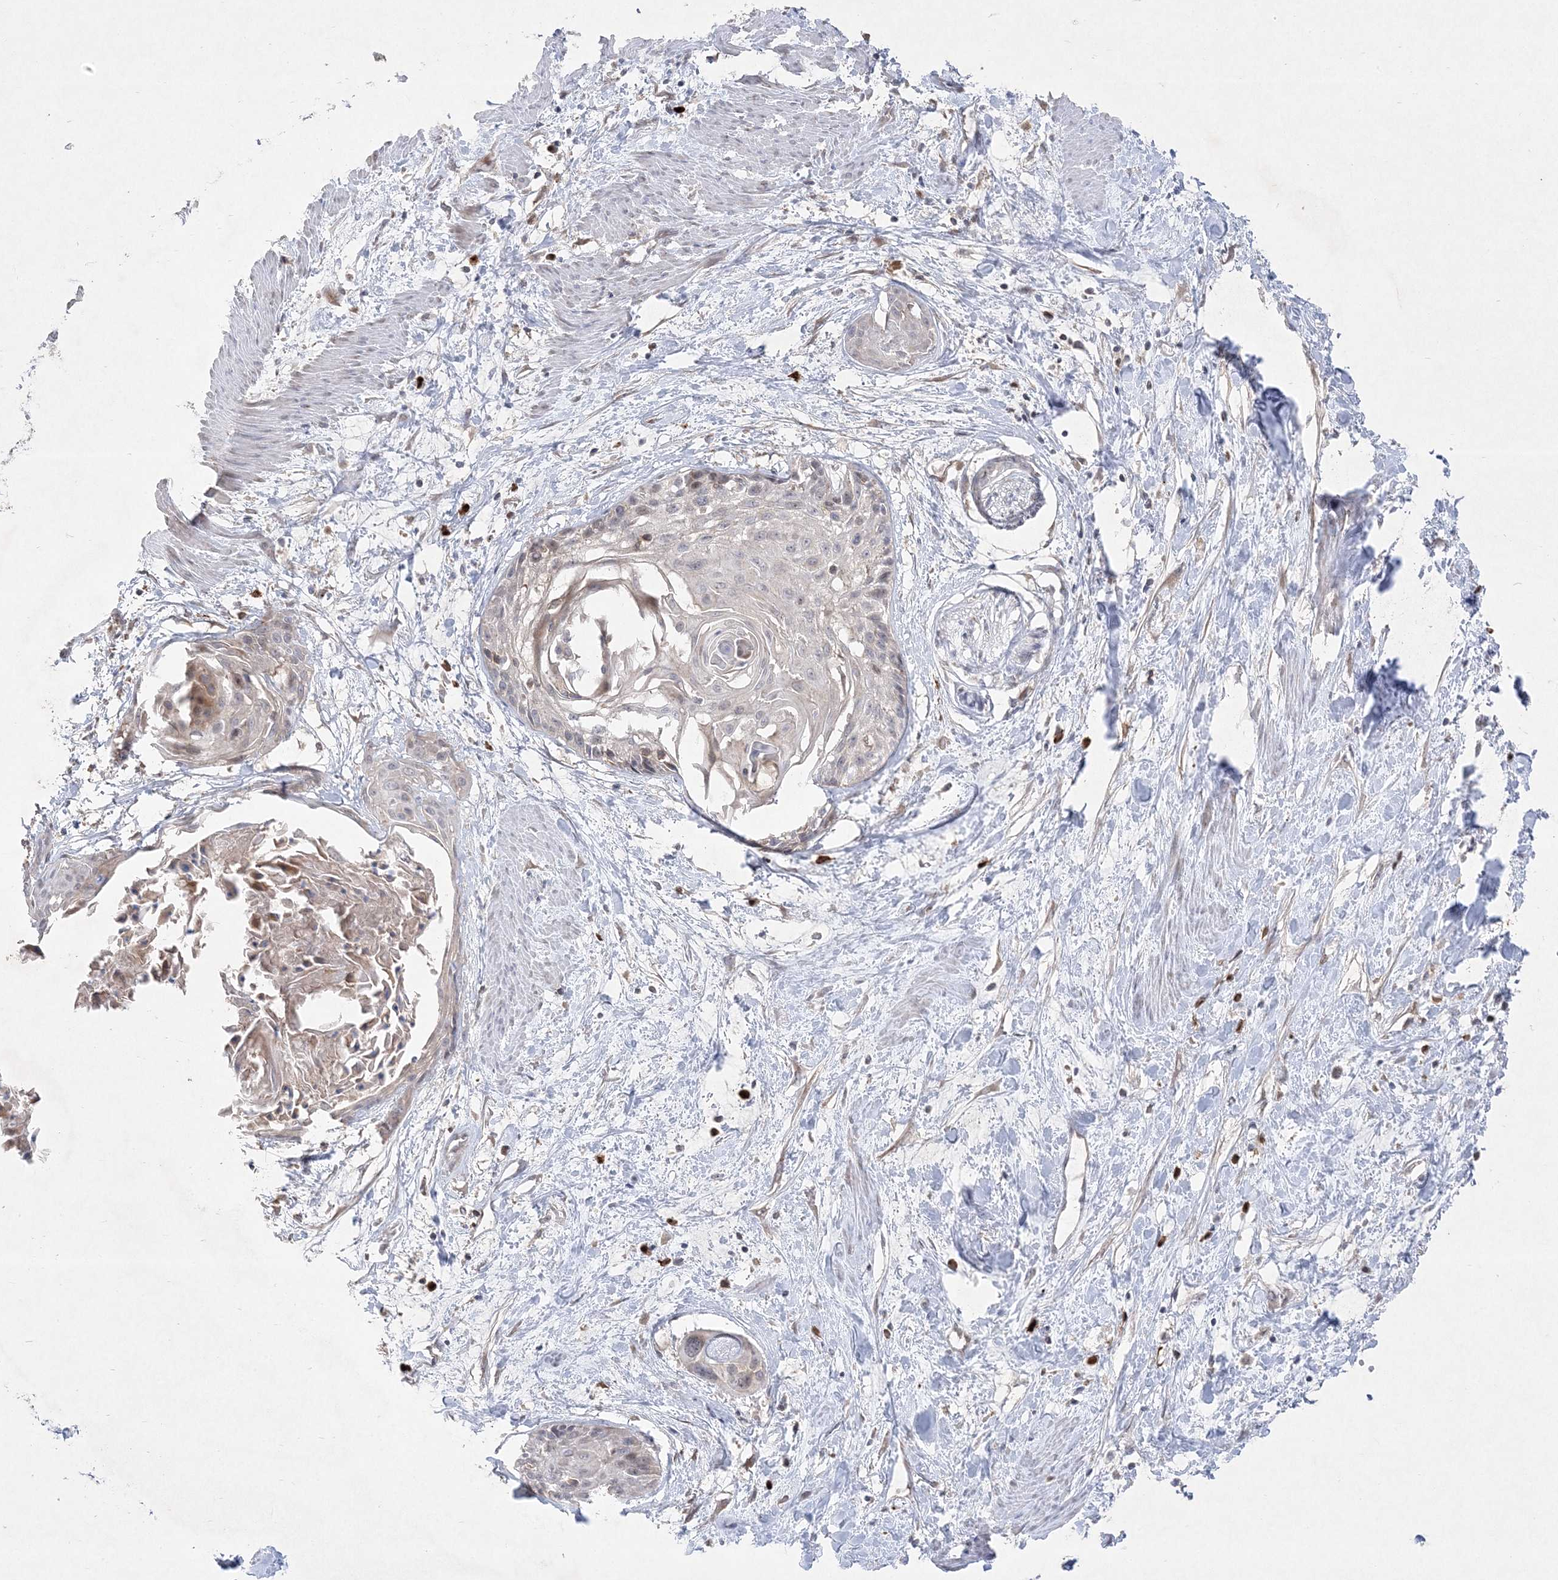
{"staining": {"intensity": "negative", "quantity": "none", "location": "none"}, "tissue": "cervical cancer", "cell_type": "Tumor cells", "image_type": "cancer", "snomed": [{"axis": "morphology", "description": "Squamous cell carcinoma, NOS"}, {"axis": "topography", "description": "Cervix"}], "caption": "Image shows no significant protein expression in tumor cells of cervical cancer (squamous cell carcinoma).", "gene": "CLNK", "patient": {"sex": "female", "age": 57}}